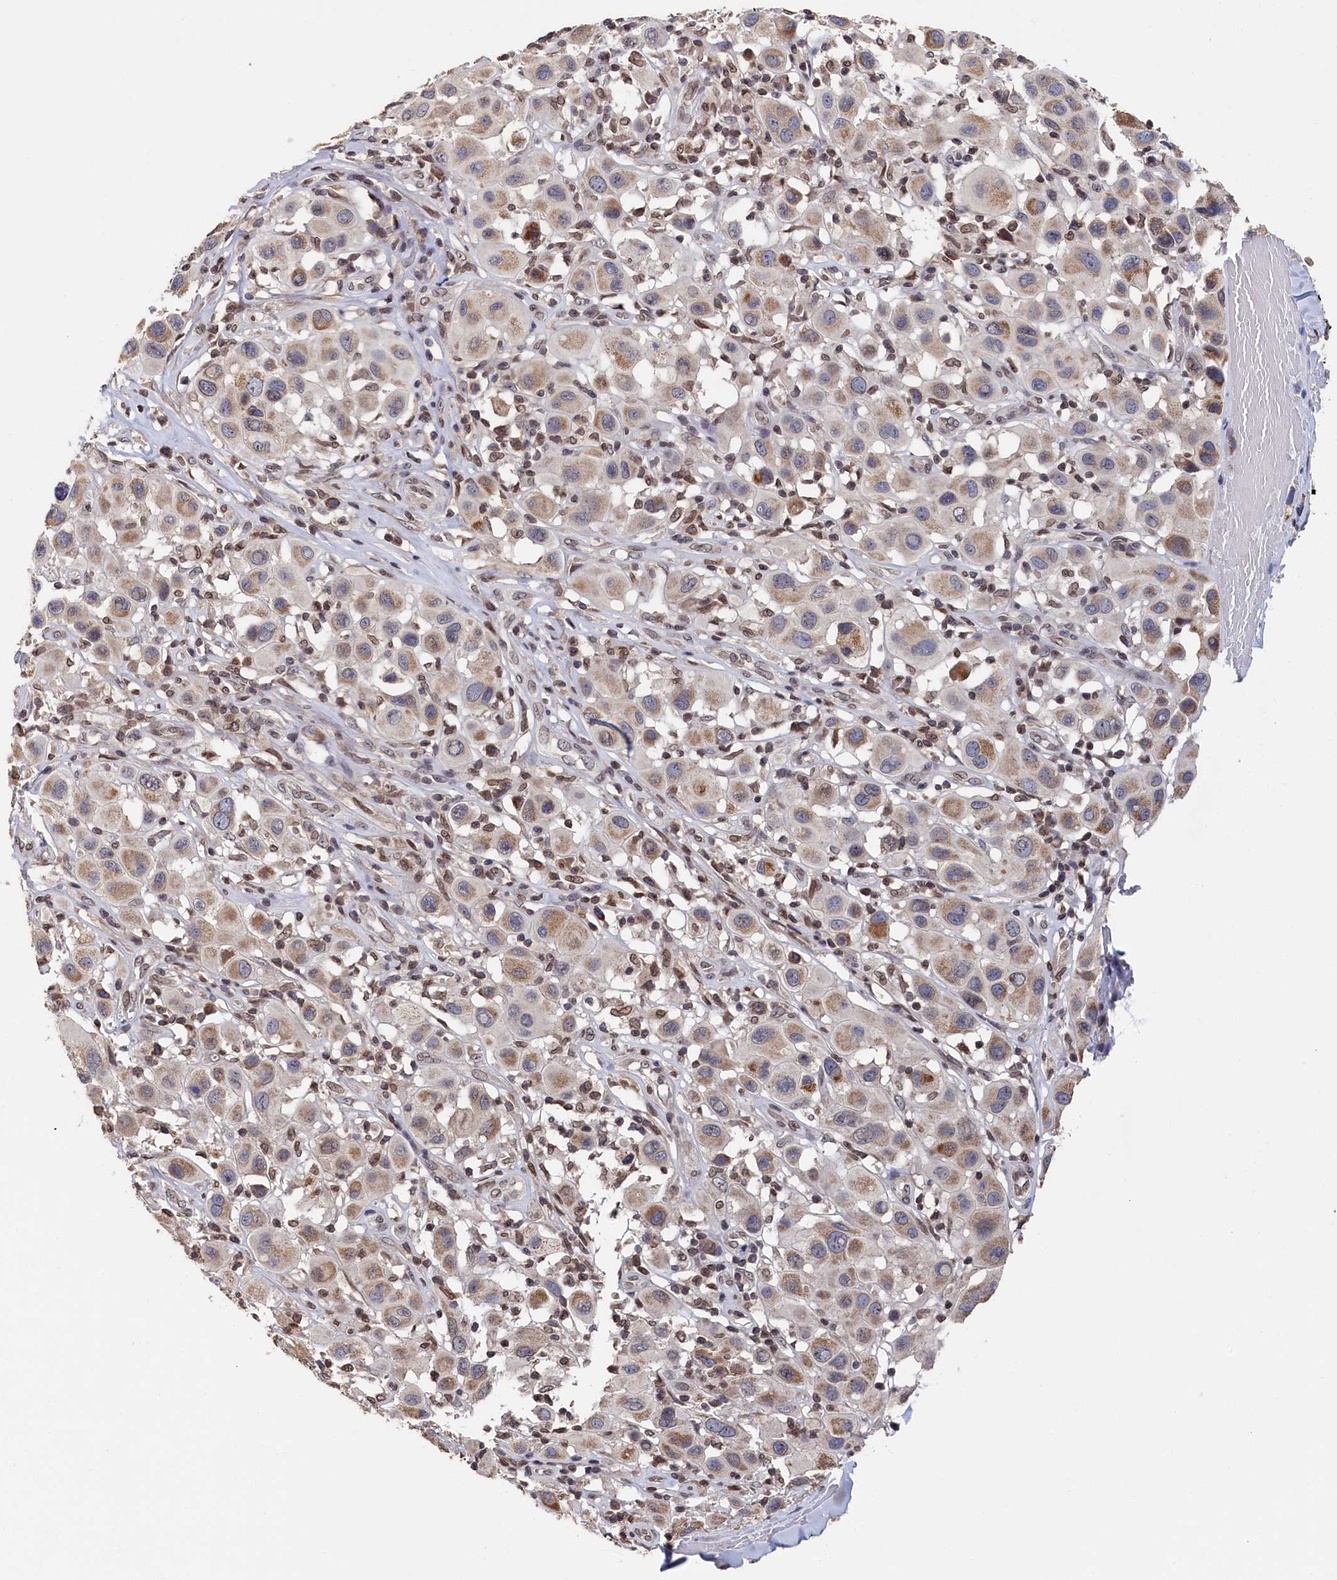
{"staining": {"intensity": "weak", "quantity": ">75%", "location": "cytoplasmic/membranous"}, "tissue": "melanoma", "cell_type": "Tumor cells", "image_type": "cancer", "snomed": [{"axis": "morphology", "description": "Malignant melanoma, Metastatic site"}, {"axis": "topography", "description": "Skin"}], "caption": "Immunohistochemistry (DAB) staining of human malignant melanoma (metastatic site) displays weak cytoplasmic/membranous protein staining in about >75% of tumor cells.", "gene": "ANKEF1", "patient": {"sex": "male", "age": 41}}